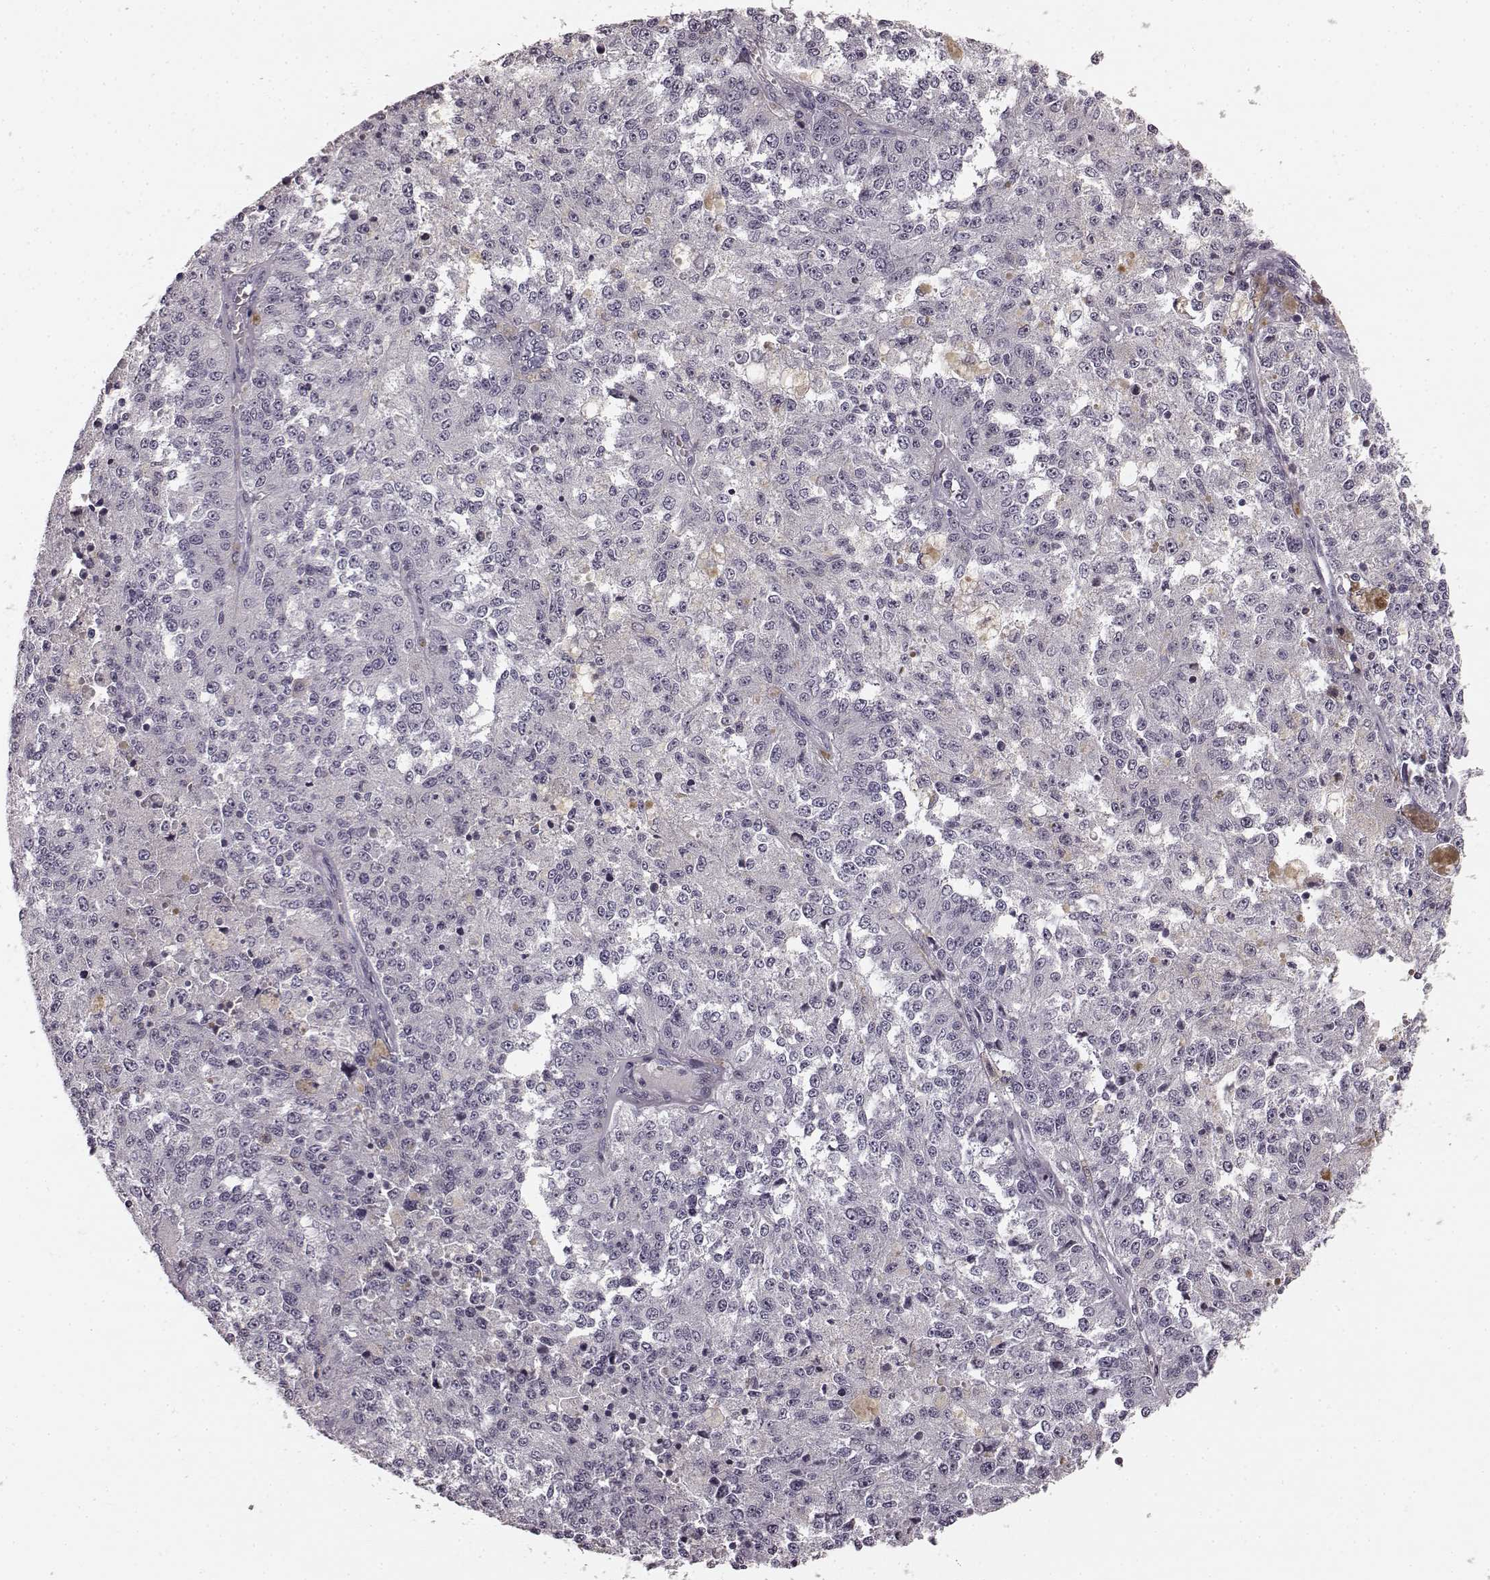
{"staining": {"intensity": "negative", "quantity": "none", "location": "none"}, "tissue": "melanoma", "cell_type": "Tumor cells", "image_type": "cancer", "snomed": [{"axis": "morphology", "description": "Malignant melanoma, Metastatic site"}, {"axis": "topography", "description": "Lymph node"}], "caption": "Protein analysis of malignant melanoma (metastatic site) shows no significant positivity in tumor cells. (DAB IHC with hematoxylin counter stain).", "gene": "TMPRSS15", "patient": {"sex": "female", "age": 64}}